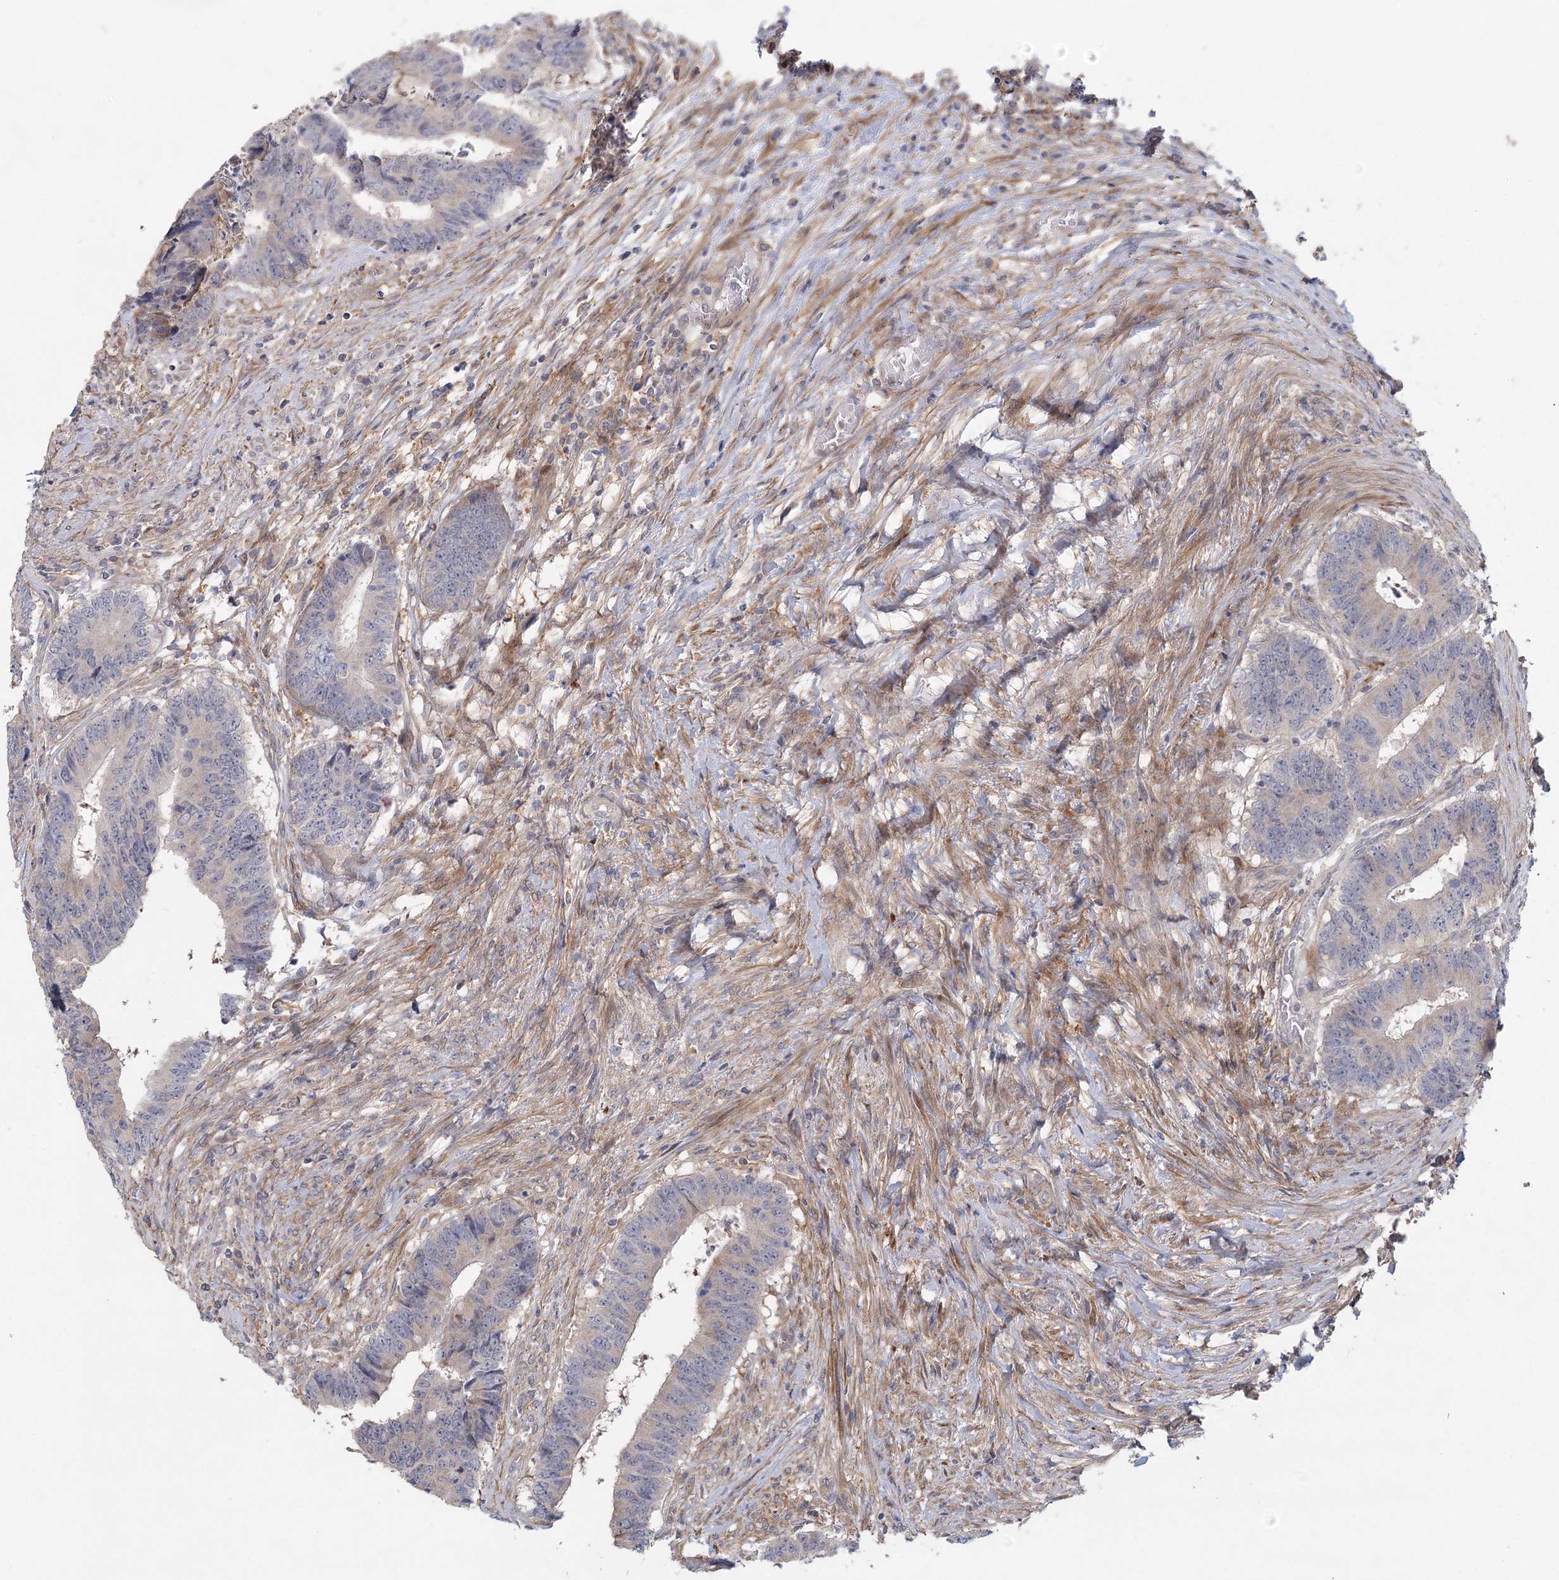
{"staining": {"intensity": "negative", "quantity": "none", "location": "none"}, "tissue": "colorectal cancer", "cell_type": "Tumor cells", "image_type": "cancer", "snomed": [{"axis": "morphology", "description": "Adenocarcinoma, NOS"}, {"axis": "topography", "description": "Rectum"}], "caption": "Immunohistochemistry (IHC) image of neoplastic tissue: human colorectal cancer stained with DAB (3,3'-diaminobenzidine) displays no significant protein positivity in tumor cells.", "gene": "FAM110C", "patient": {"sex": "male", "age": 84}}